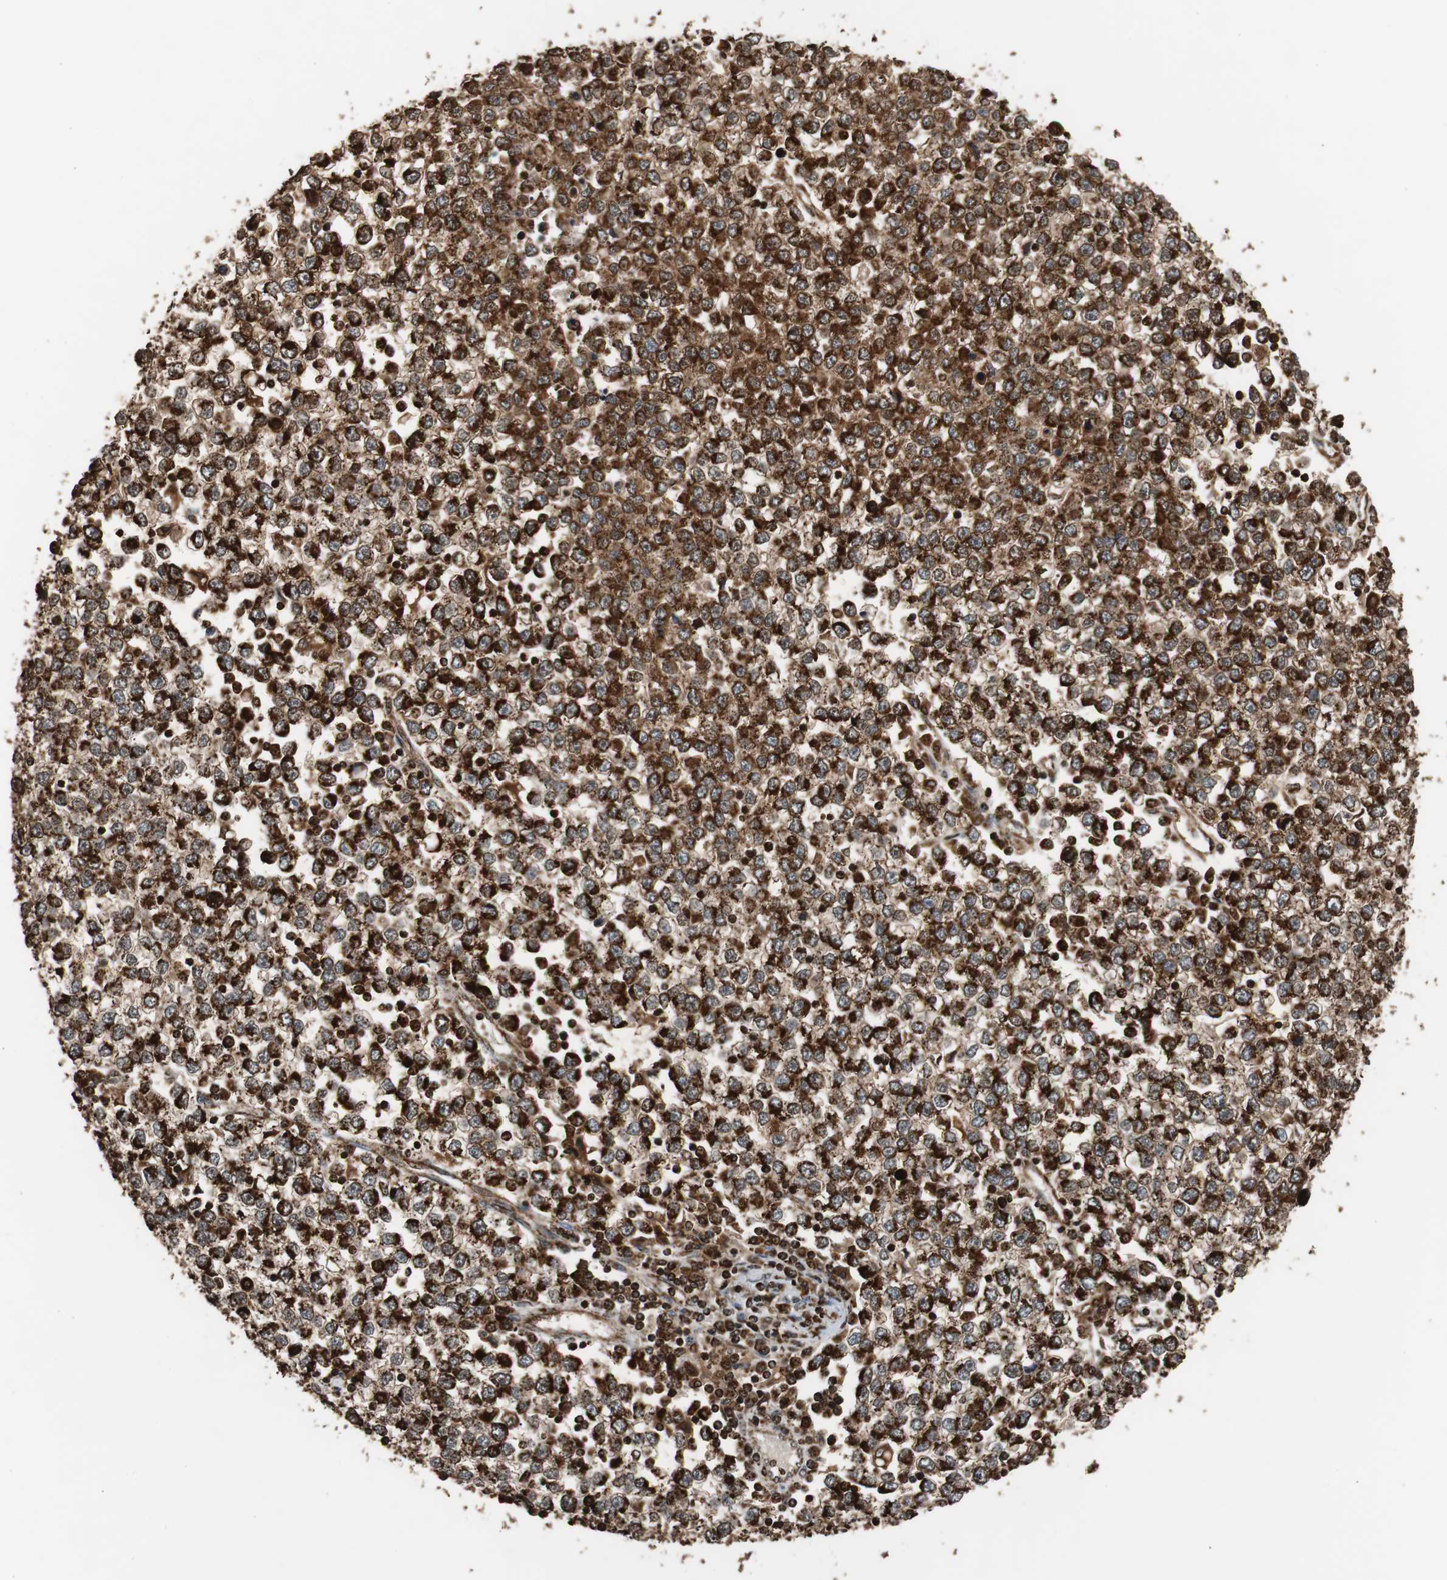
{"staining": {"intensity": "strong", "quantity": ">75%", "location": "cytoplasmic/membranous"}, "tissue": "testis cancer", "cell_type": "Tumor cells", "image_type": "cancer", "snomed": [{"axis": "morphology", "description": "Seminoma, NOS"}, {"axis": "topography", "description": "Testis"}], "caption": "Tumor cells display high levels of strong cytoplasmic/membranous expression in approximately >75% of cells in seminoma (testis).", "gene": "HSPA9", "patient": {"sex": "male", "age": 65}}